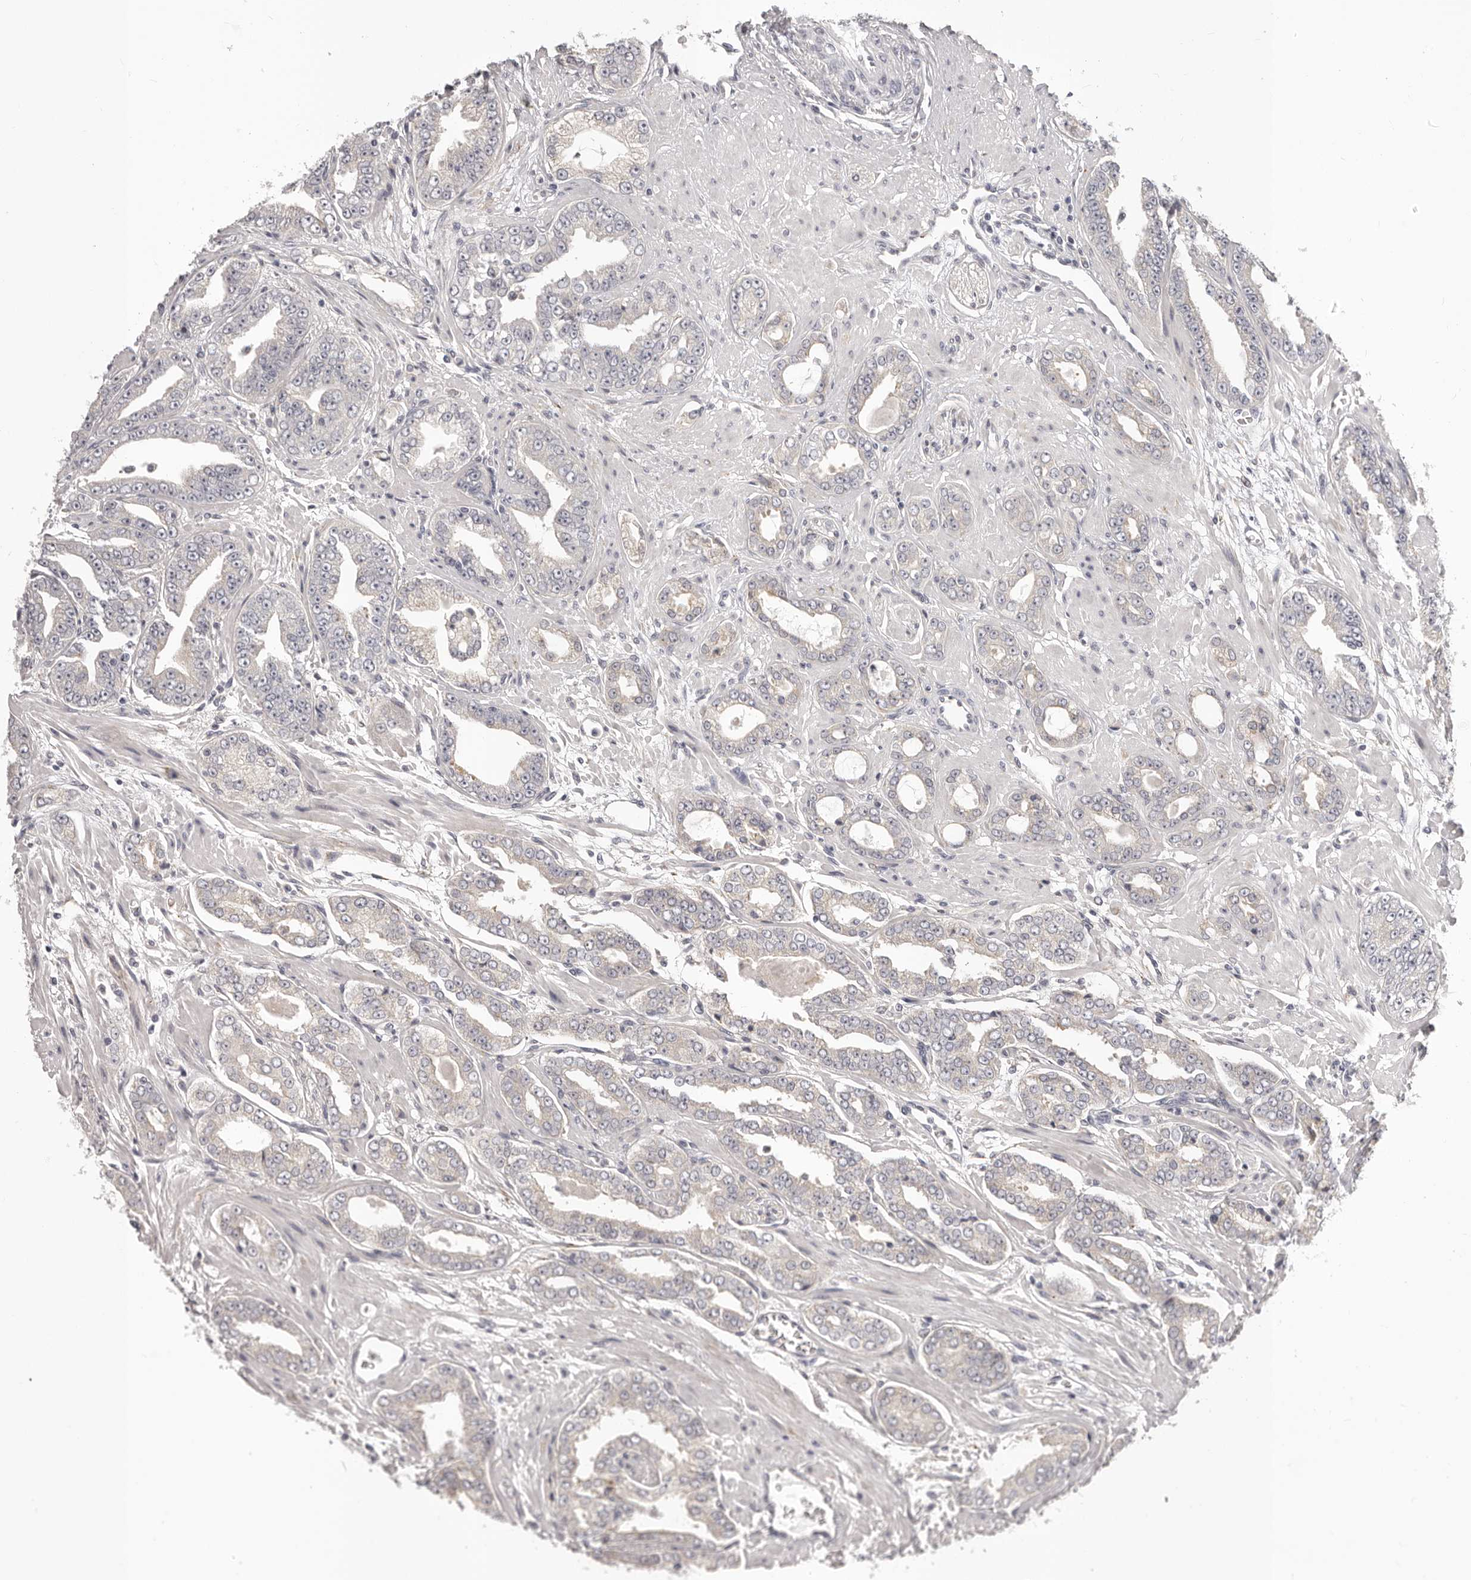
{"staining": {"intensity": "negative", "quantity": "none", "location": "none"}, "tissue": "prostate cancer", "cell_type": "Tumor cells", "image_type": "cancer", "snomed": [{"axis": "morphology", "description": "Adenocarcinoma, High grade"}, {"axis": "topography", "description": "Prostate"}], "caption": "Human prostate cancer (high-grade adenocarcinoma) stained for a protein using immunohistochemistry (IHC) exhibits no expression in tumor cells.", "gene": "OTUD3", "patient": {"sex": "male", "age": 71}}